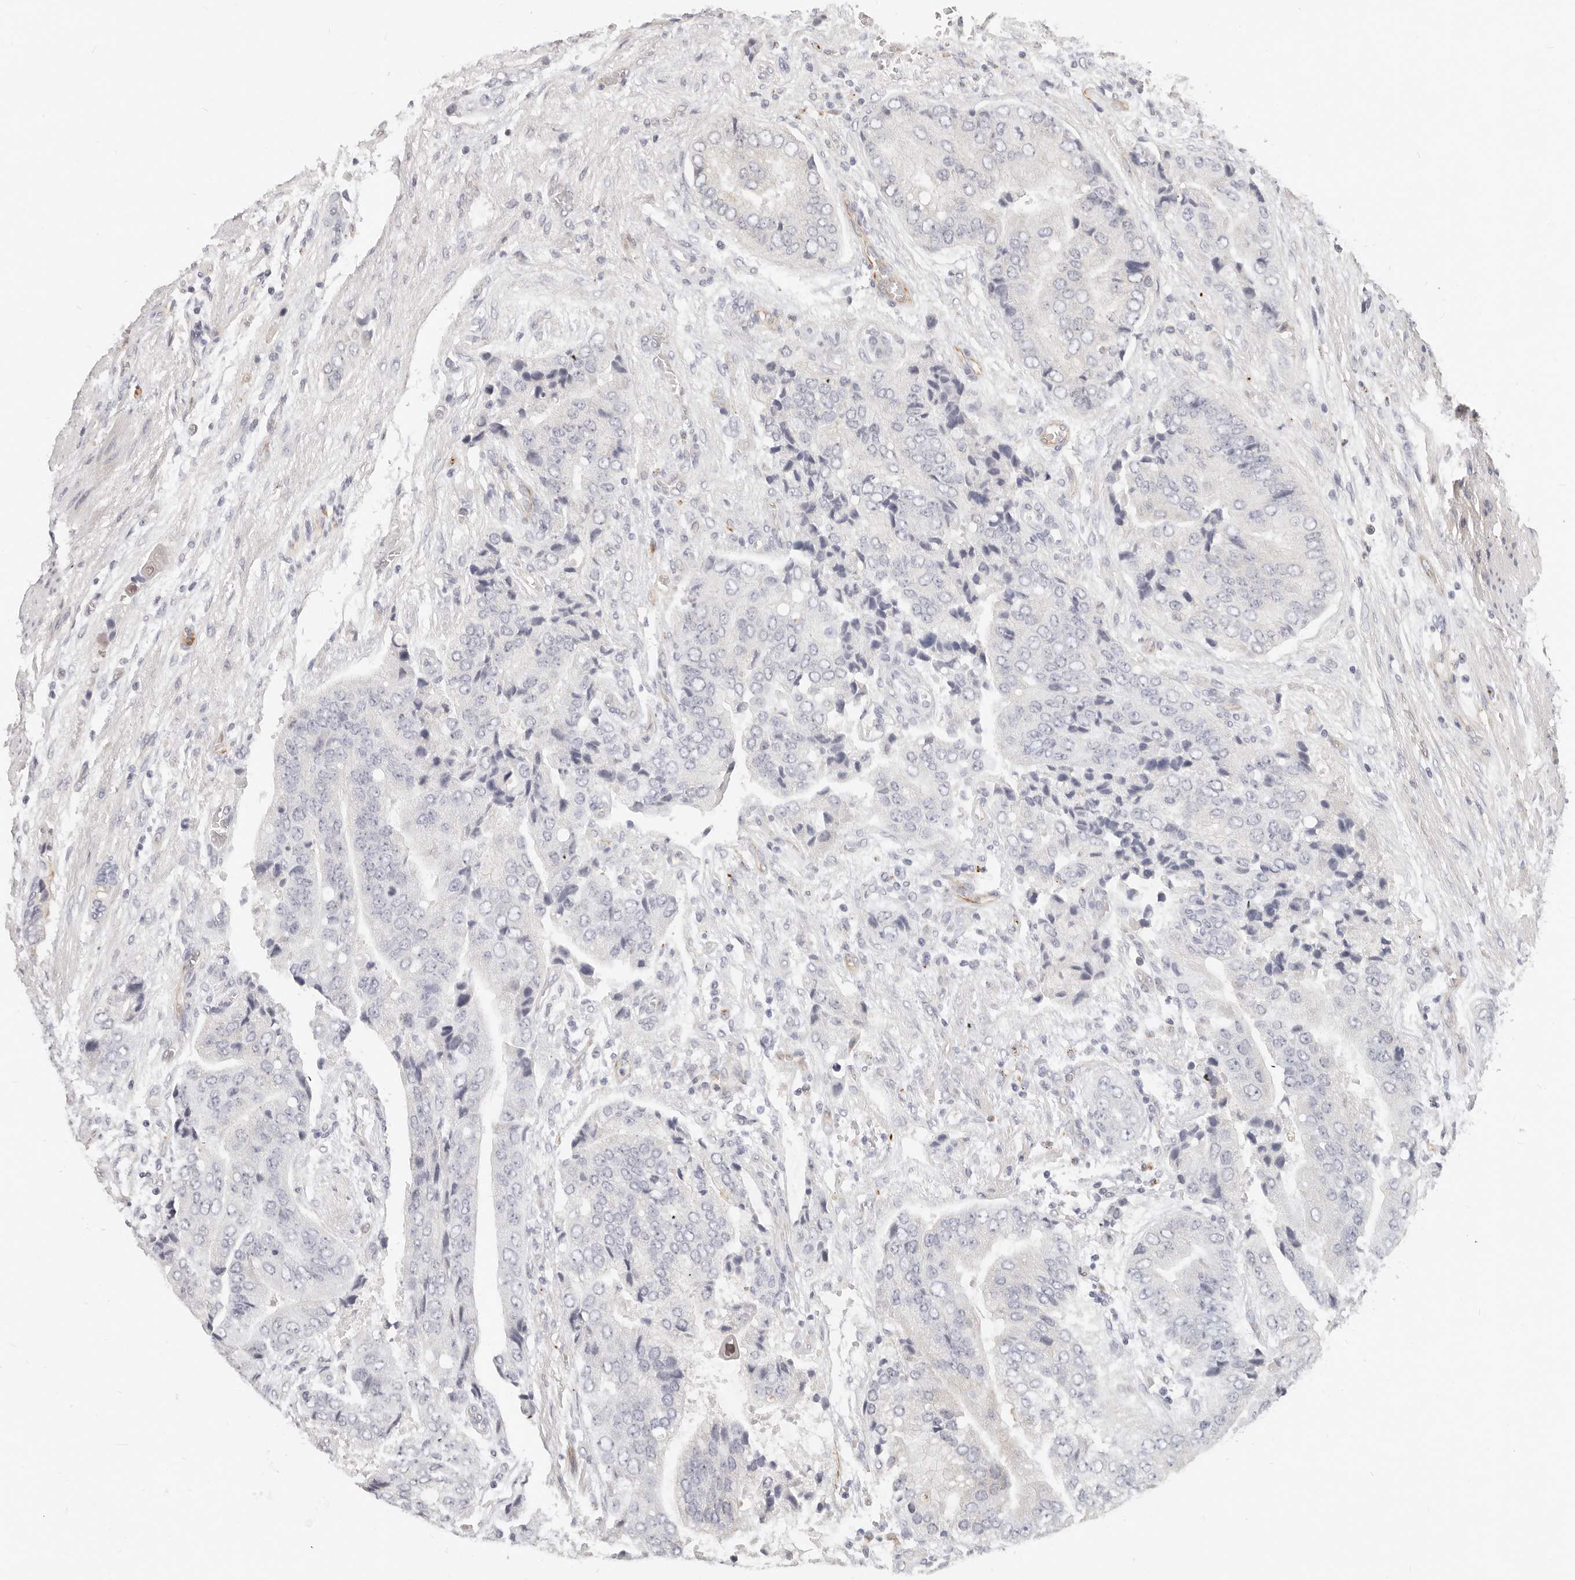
{"staining": {"intensity": "negative", "quantity": "none", "location": "none"}, "tissue": "prostate cancer", "cell_type": "Tumor cells", "image_type": "cancer", "snomed": [{"axis": "morphology", "description": "Adenocarcinoma, High grade"}, {"axis": "topography", "description": "Prostate"}], "caption": "Prostate cancer stained for a protein using immunohistochemistry displays no expression tumor cells.", "gene": "ZRANB1", "patient": {"sex": "male", "age": 70}}